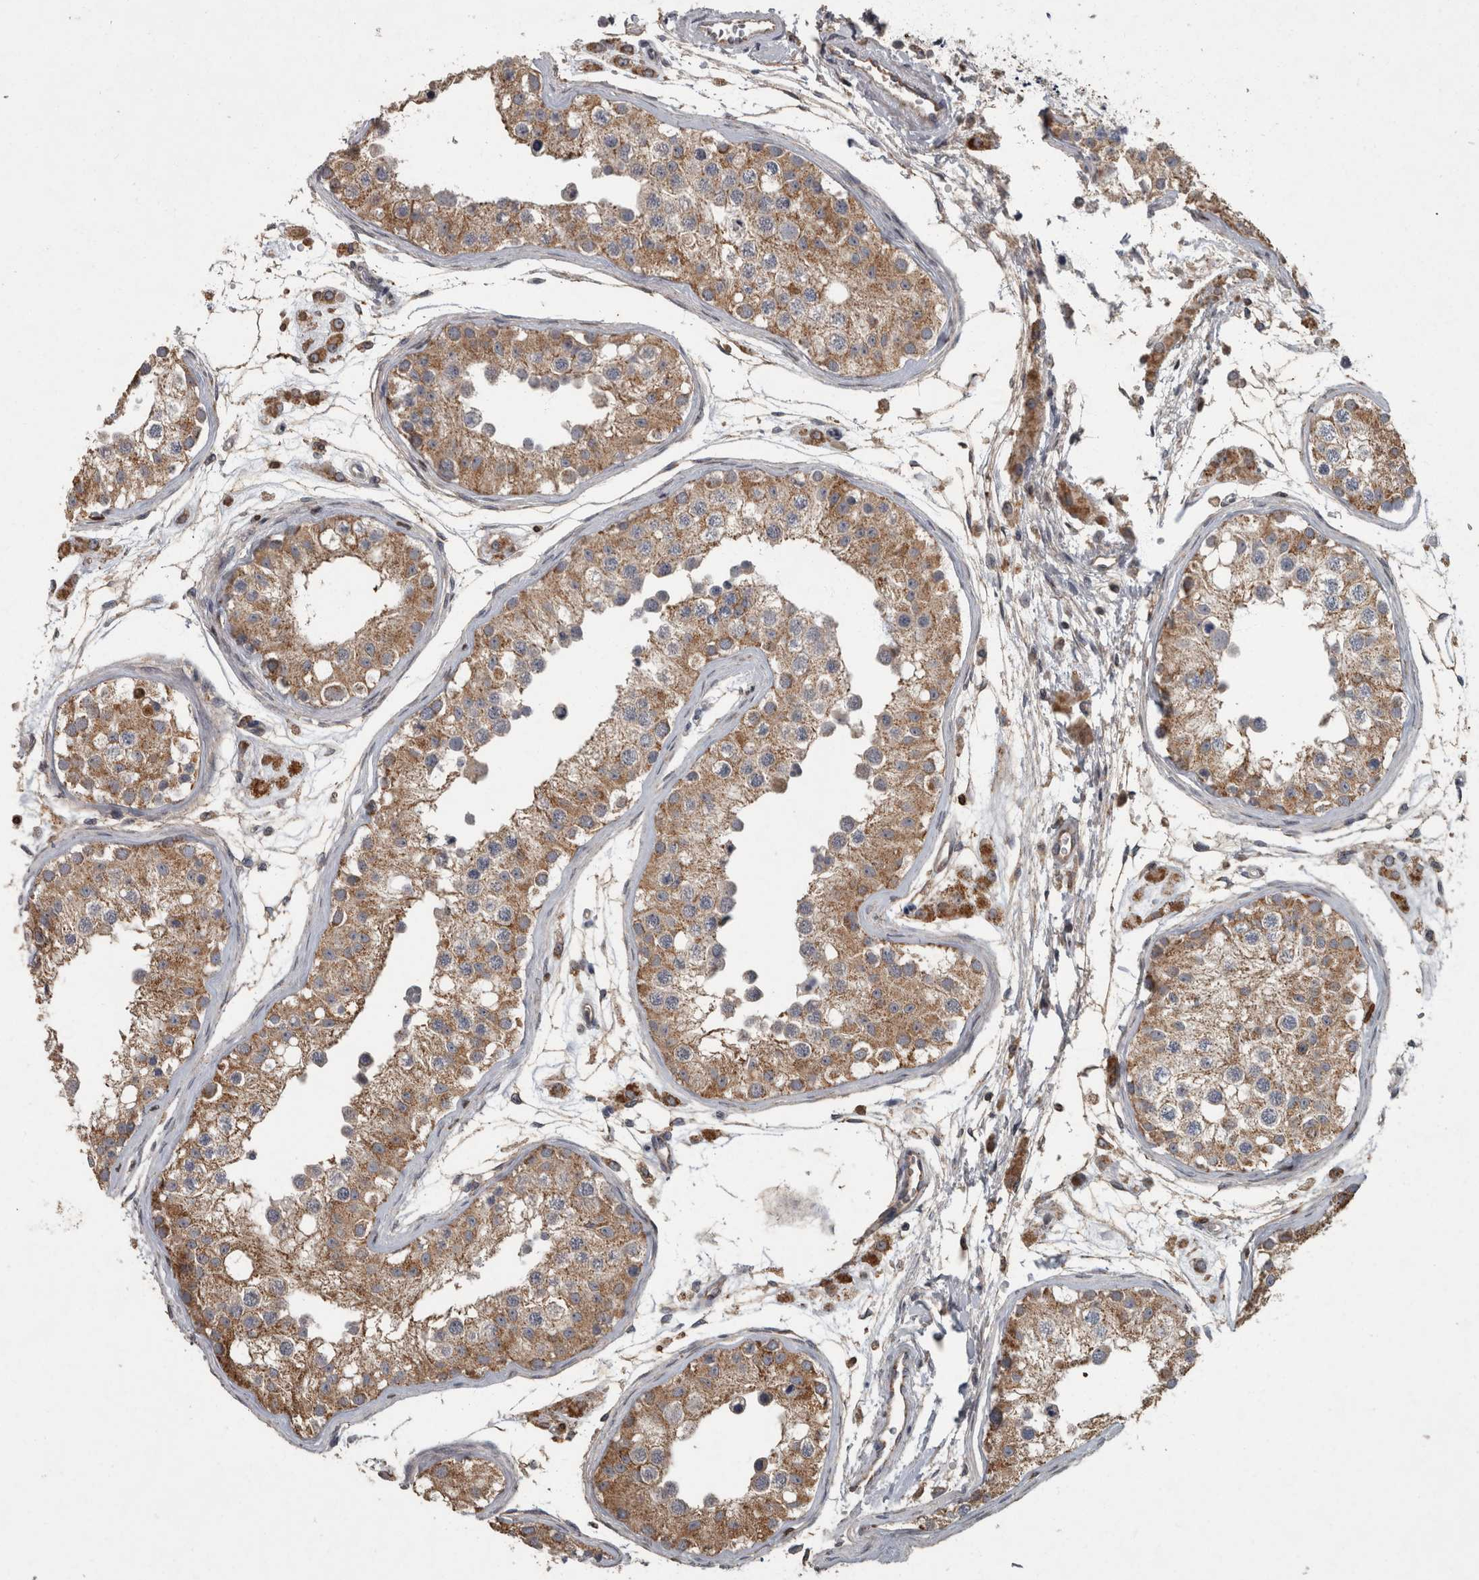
{"staining": {"intensity": "moderate", "quantity": "25%-75%", "location": "cytoplasmic/membranous"}, "tissue": "testis", "cell_type": "Cells in seminiferous ducts", "image_type": "normal", "snomed": [{"axis": "morphology", "description": "Normal tissue, NOS"}, {"axis": "morphology", "description": "Adenocarcinoma, metastatic, NOS"}, {"axis": "topography", "description": "Testis"}], "caption": "Immunohistochemical staining of benign testis displays moderate cytoplasmic/membranous protein staining in approximately 25%-75% of cells in seminiferous ducts.", "gene": "PPP1R3C", "patient": {"sex": "male", "age": 26}}